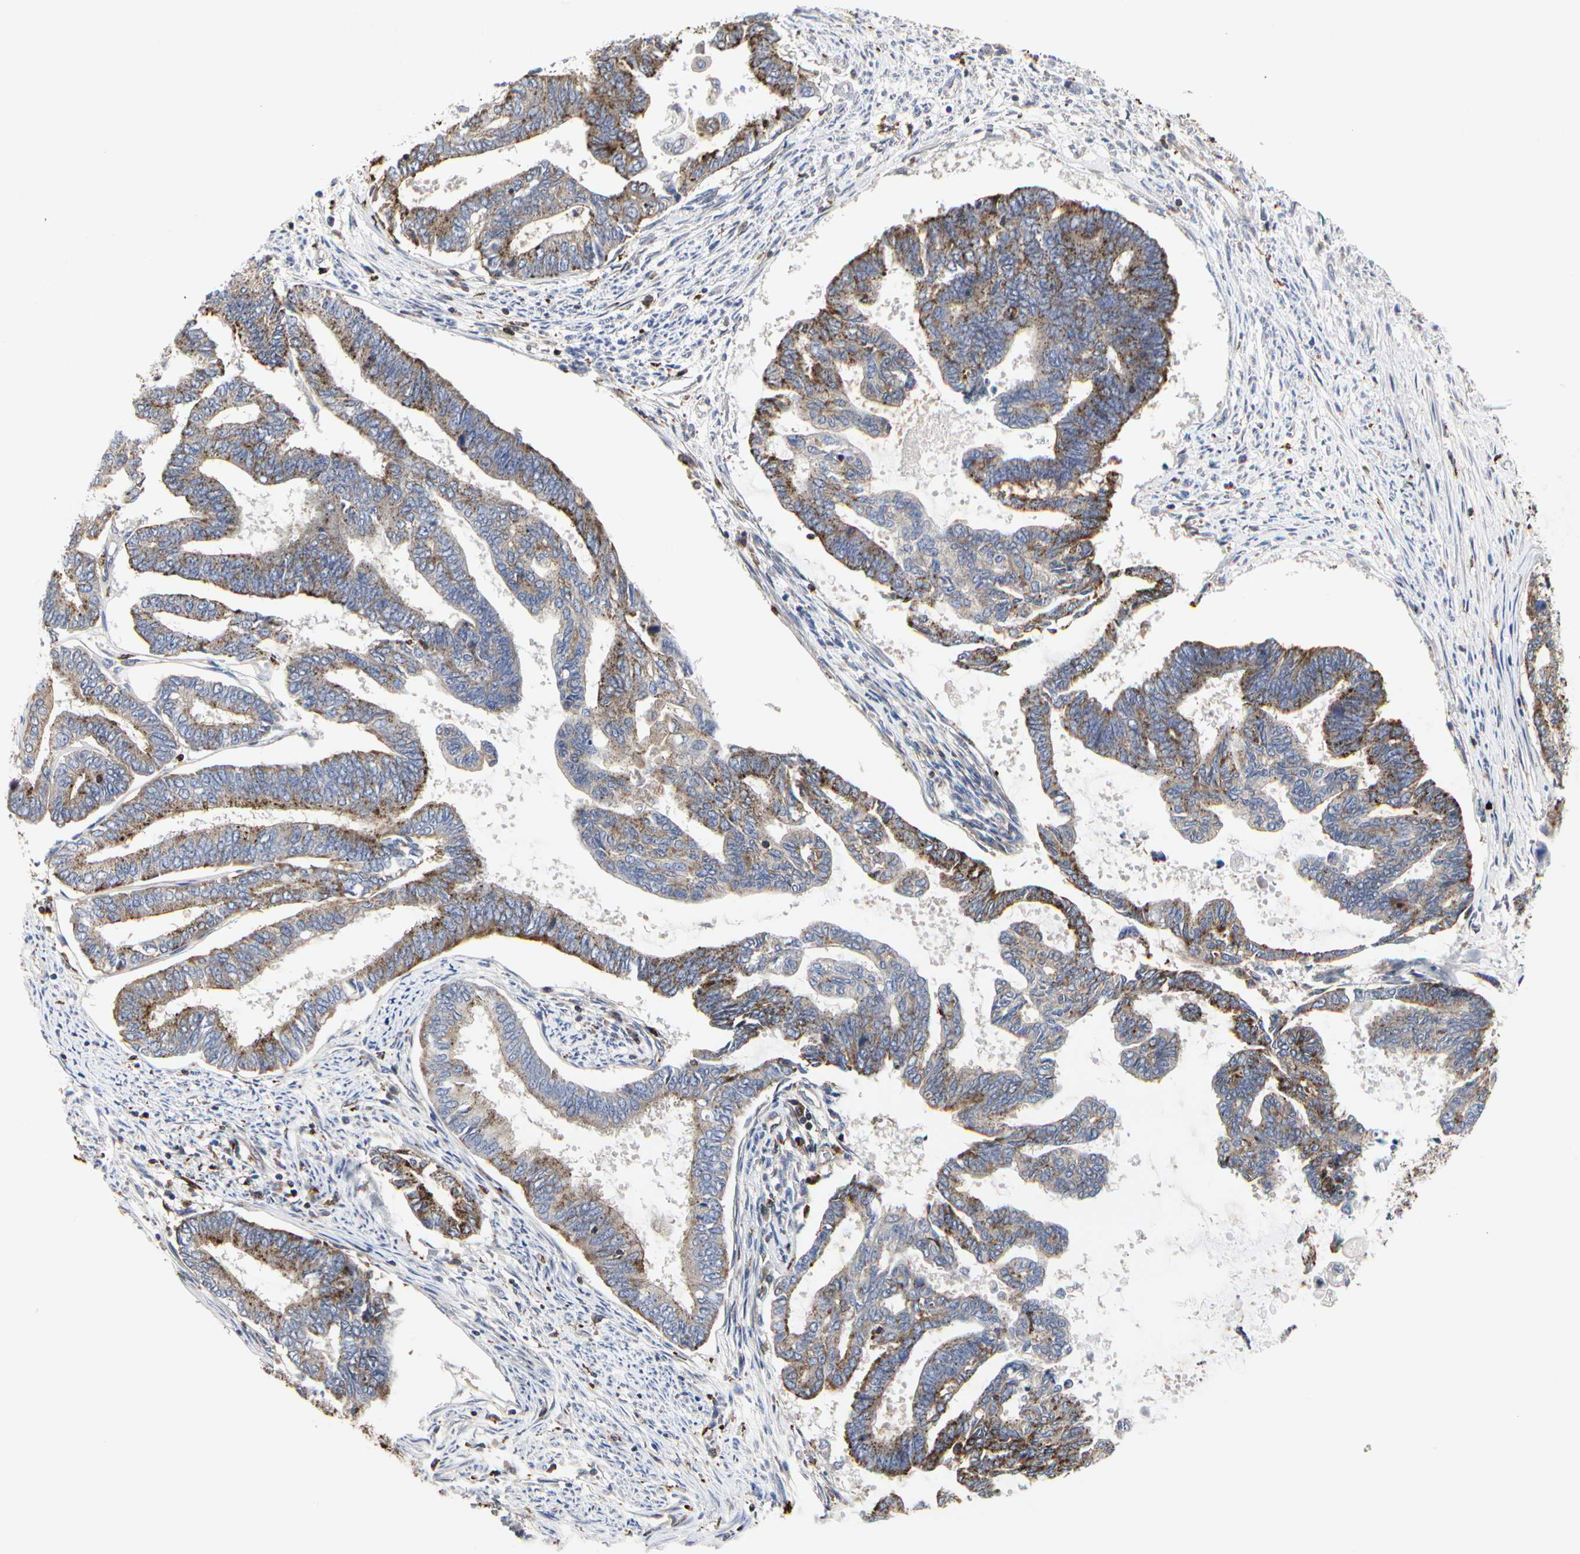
{"staining": {"intensity": "strong", "quantity": "25%-75%", "location": "cytoplasmic/membranous"}, "tissue": "endometrial cancer", "cell_type": "Tumor cells", "image_type": "cancer", "snomed": [{"axis": "morphology", "description": "Adenocarcinoma, NOS"}, {"axis": "topography", "description": "Endometrium"}], "caption": "Adenocarcinoma (endometrial) was stained to show a protein in brown. There is high levels of strong cytoplasmic/membranous positivity in about 25%-75% of tumor cells. (Stains: DAB (3,3'-diaminobenzidine) in brown, nuclei in blue, Microscopy: brightfield microscopy at high magnification).", "gene": "NAPG", "patient": {"sex": "female", "age": 86}}